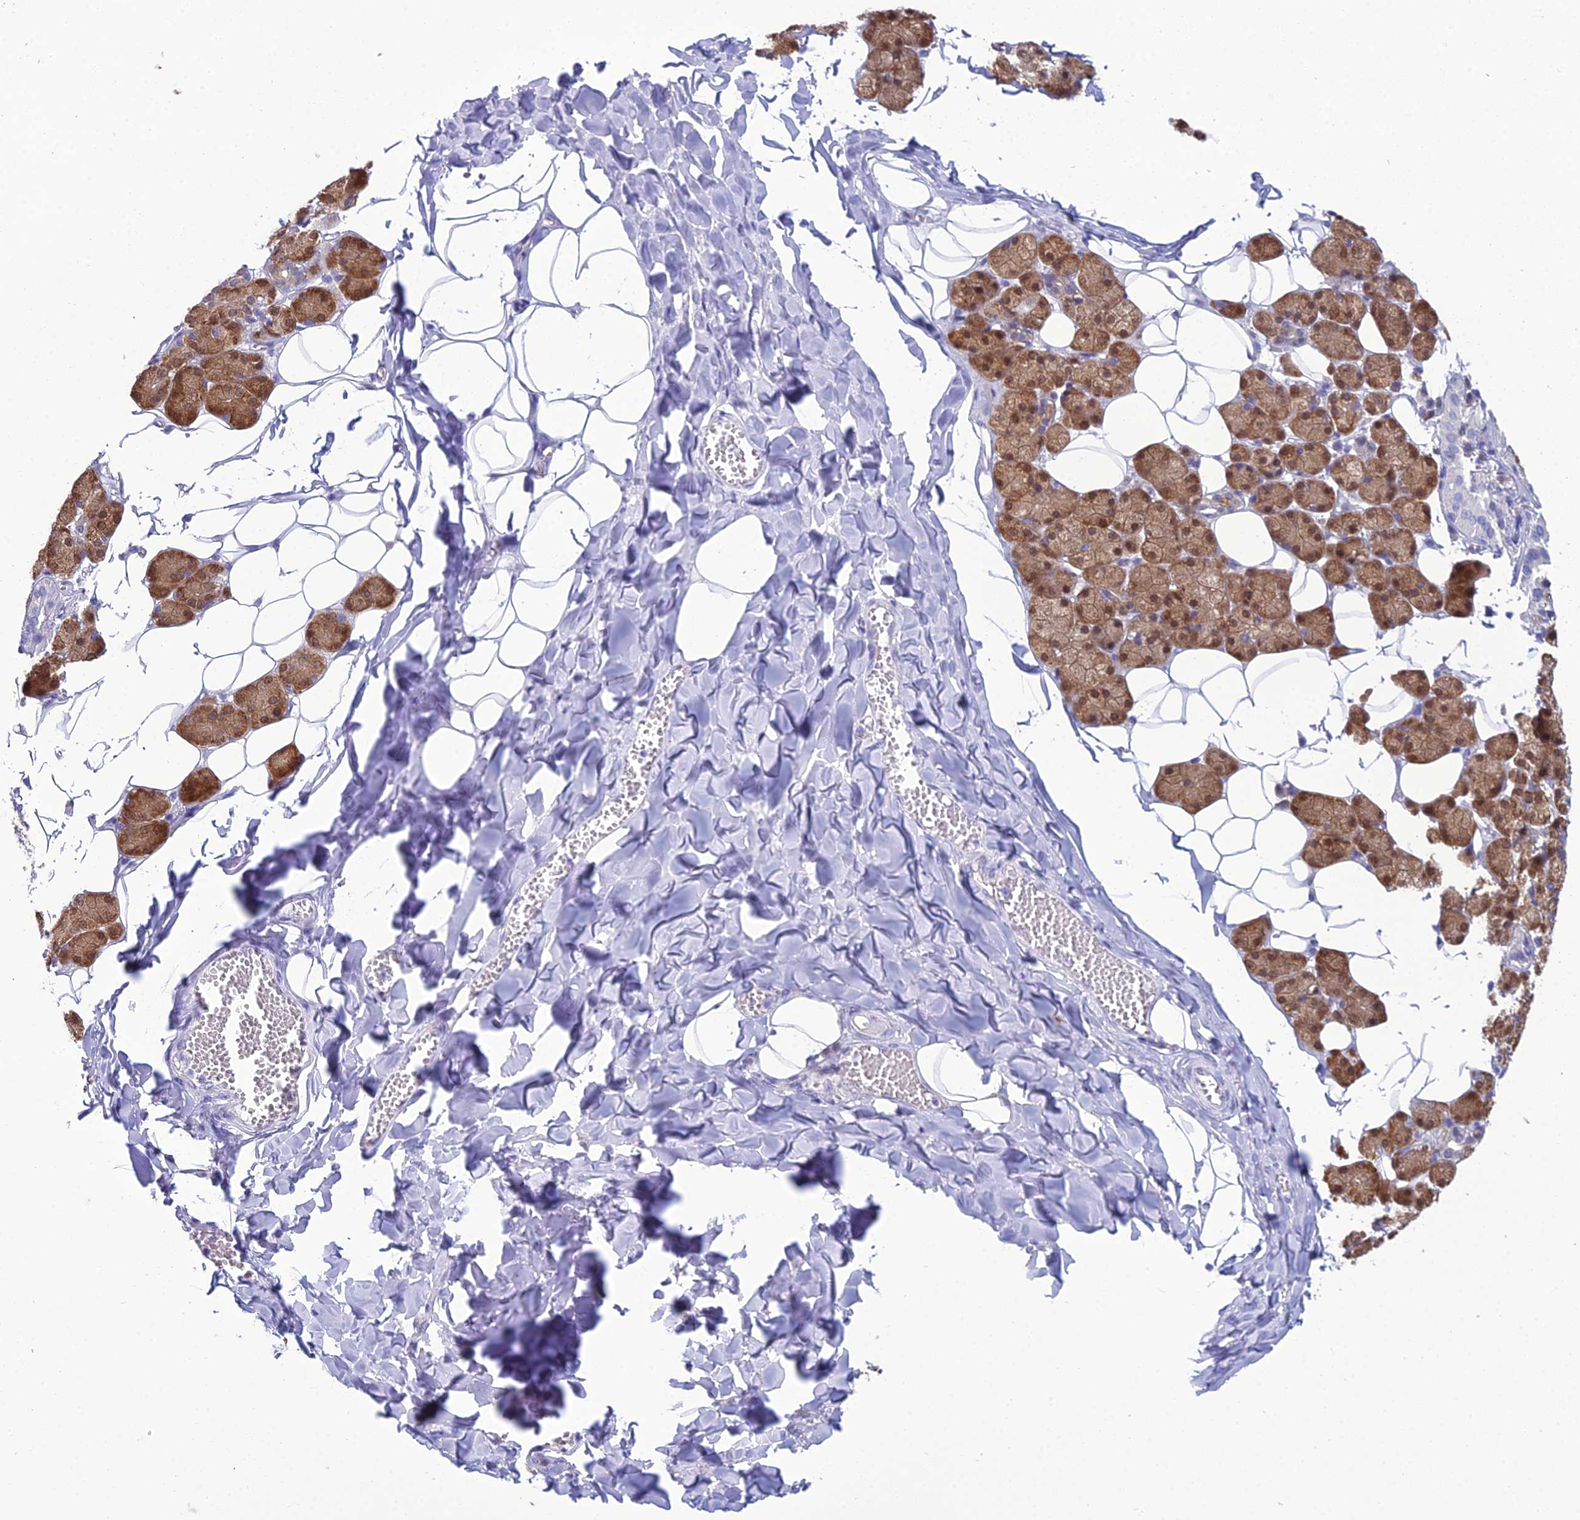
{"staining": {"intensity": "moderate", "quantity": ">75%", "location": "cytoplasmic/membranous"}, "tissue": "salivary gland", "cell_type": "Glandular cells", "image_type": "normal", "snomed": [{"axis": "morphology", "description": "Normal tissue, NOS"}, {"axis": "topography", "description": "Salivary gland"}], "caption": "Glandular cells exhibit medium levels of moderate cytoplasmic/membranous expression in approximately >75% of cells in benign human salivary gland. Using DAB (3,3'-diaminobenzidine) (brown) and hematoxylin (blue) stains, captured at high magnification using brightfield microscopy.", "gene": "GNPNAT1", "patient": {"sex": "female", "age": 33}}